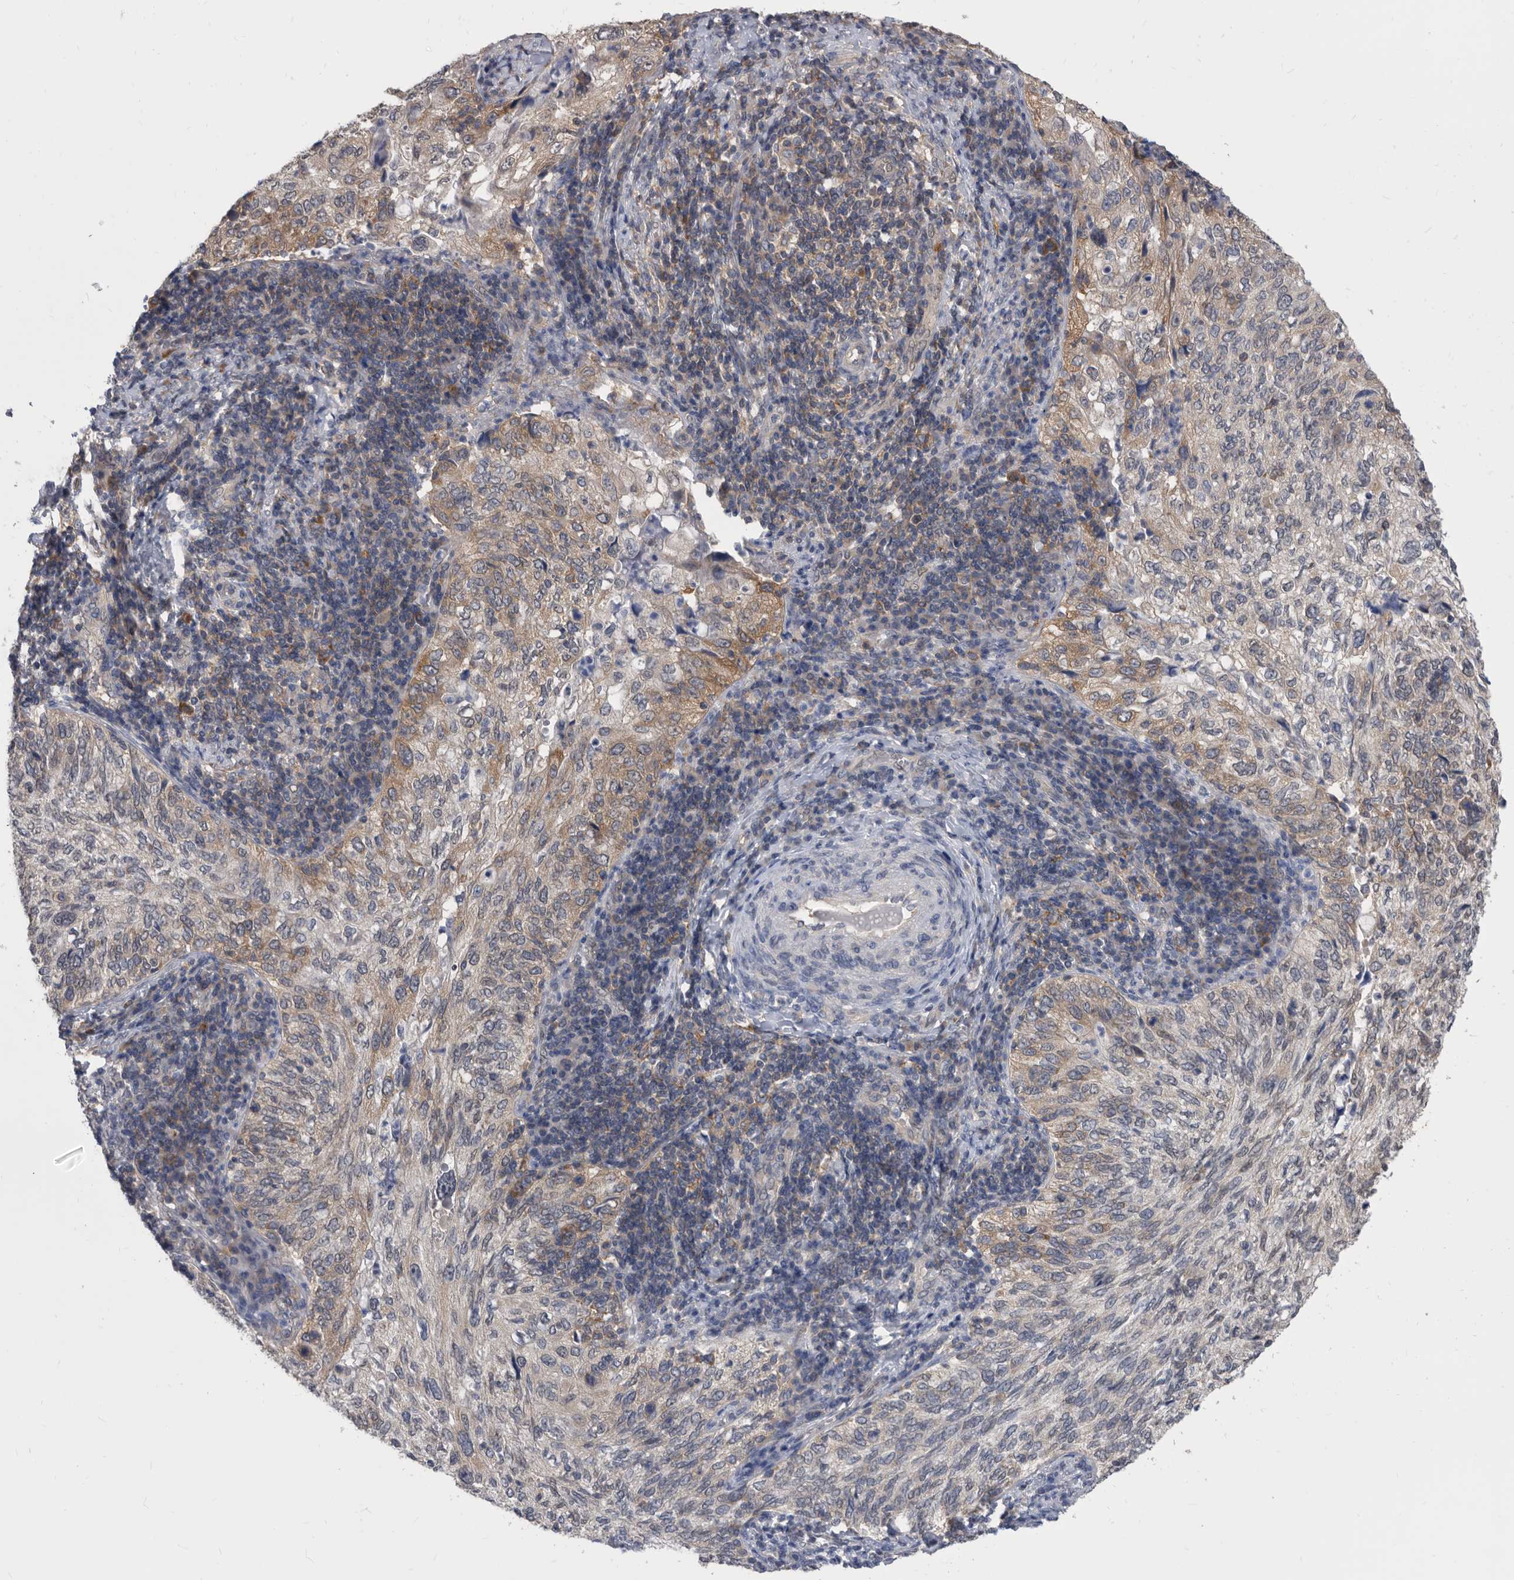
{"staining": {"intensity": "weak", "quantity": "25%-75%", "location": "cytoplasmic/membranous"}, "tissue": "cervical cancer", "cell_type": "Tumor cells", "image_type": "cancer", "snomed": [{"axis": "morphology", "description": "Squamous cell carcinoma, NOS"}, {"axis": "topography", "description": "Cervix"}], "caption": "Immunohistochemistry (IHC) of squamous cell carcinoma (cervical) exhibits low levels of weak cytoplasmic/membranous expression in about 25%-75% of tumor cells.", "gene": "CCT4", "patient": {"sex": "female", "age": 30}}